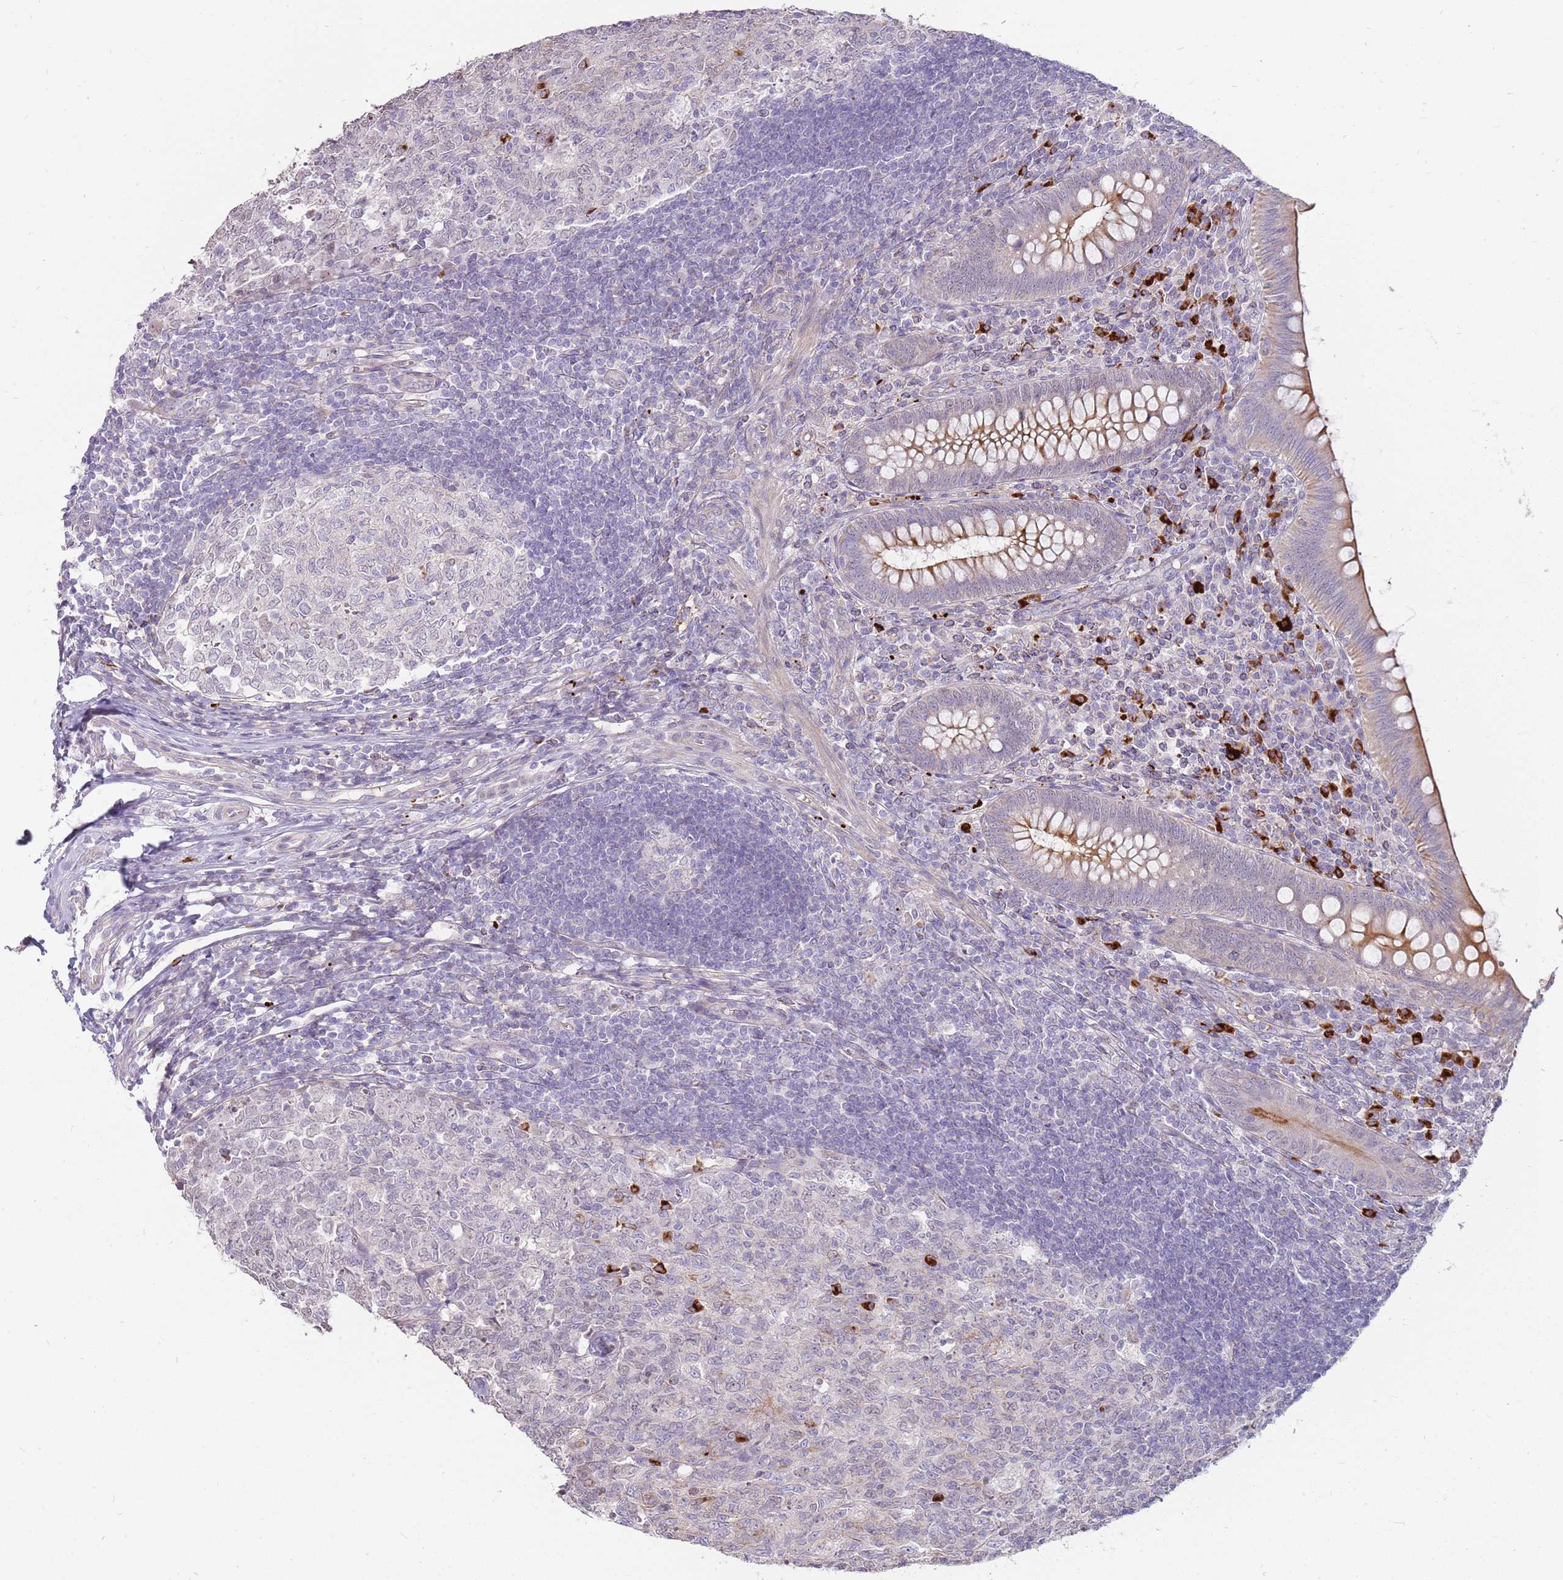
{"staining": {"intensity": "moderate", "quantity": "25%-75%", "location": "cytoplasmic/membranous"}, "tissue": "appendix", "cell_type": "Glandular cells", "image_type": "normal", "snomed": [{"axis": "morphology", "description": "Normal tissue, NOS"}, {"axis": "topography", "description": "Appendix"}], "caption": "Benign appendix was stained to show a protein in brown. There is medium levels of moderate cytoplasmic/membranous staining in about 25%-75% of glandular cells. The protein is shown in brown color, while the nuclei are stained blue.", "gene": "MCUB", "patient": {"sex": "male", "age": 14}}